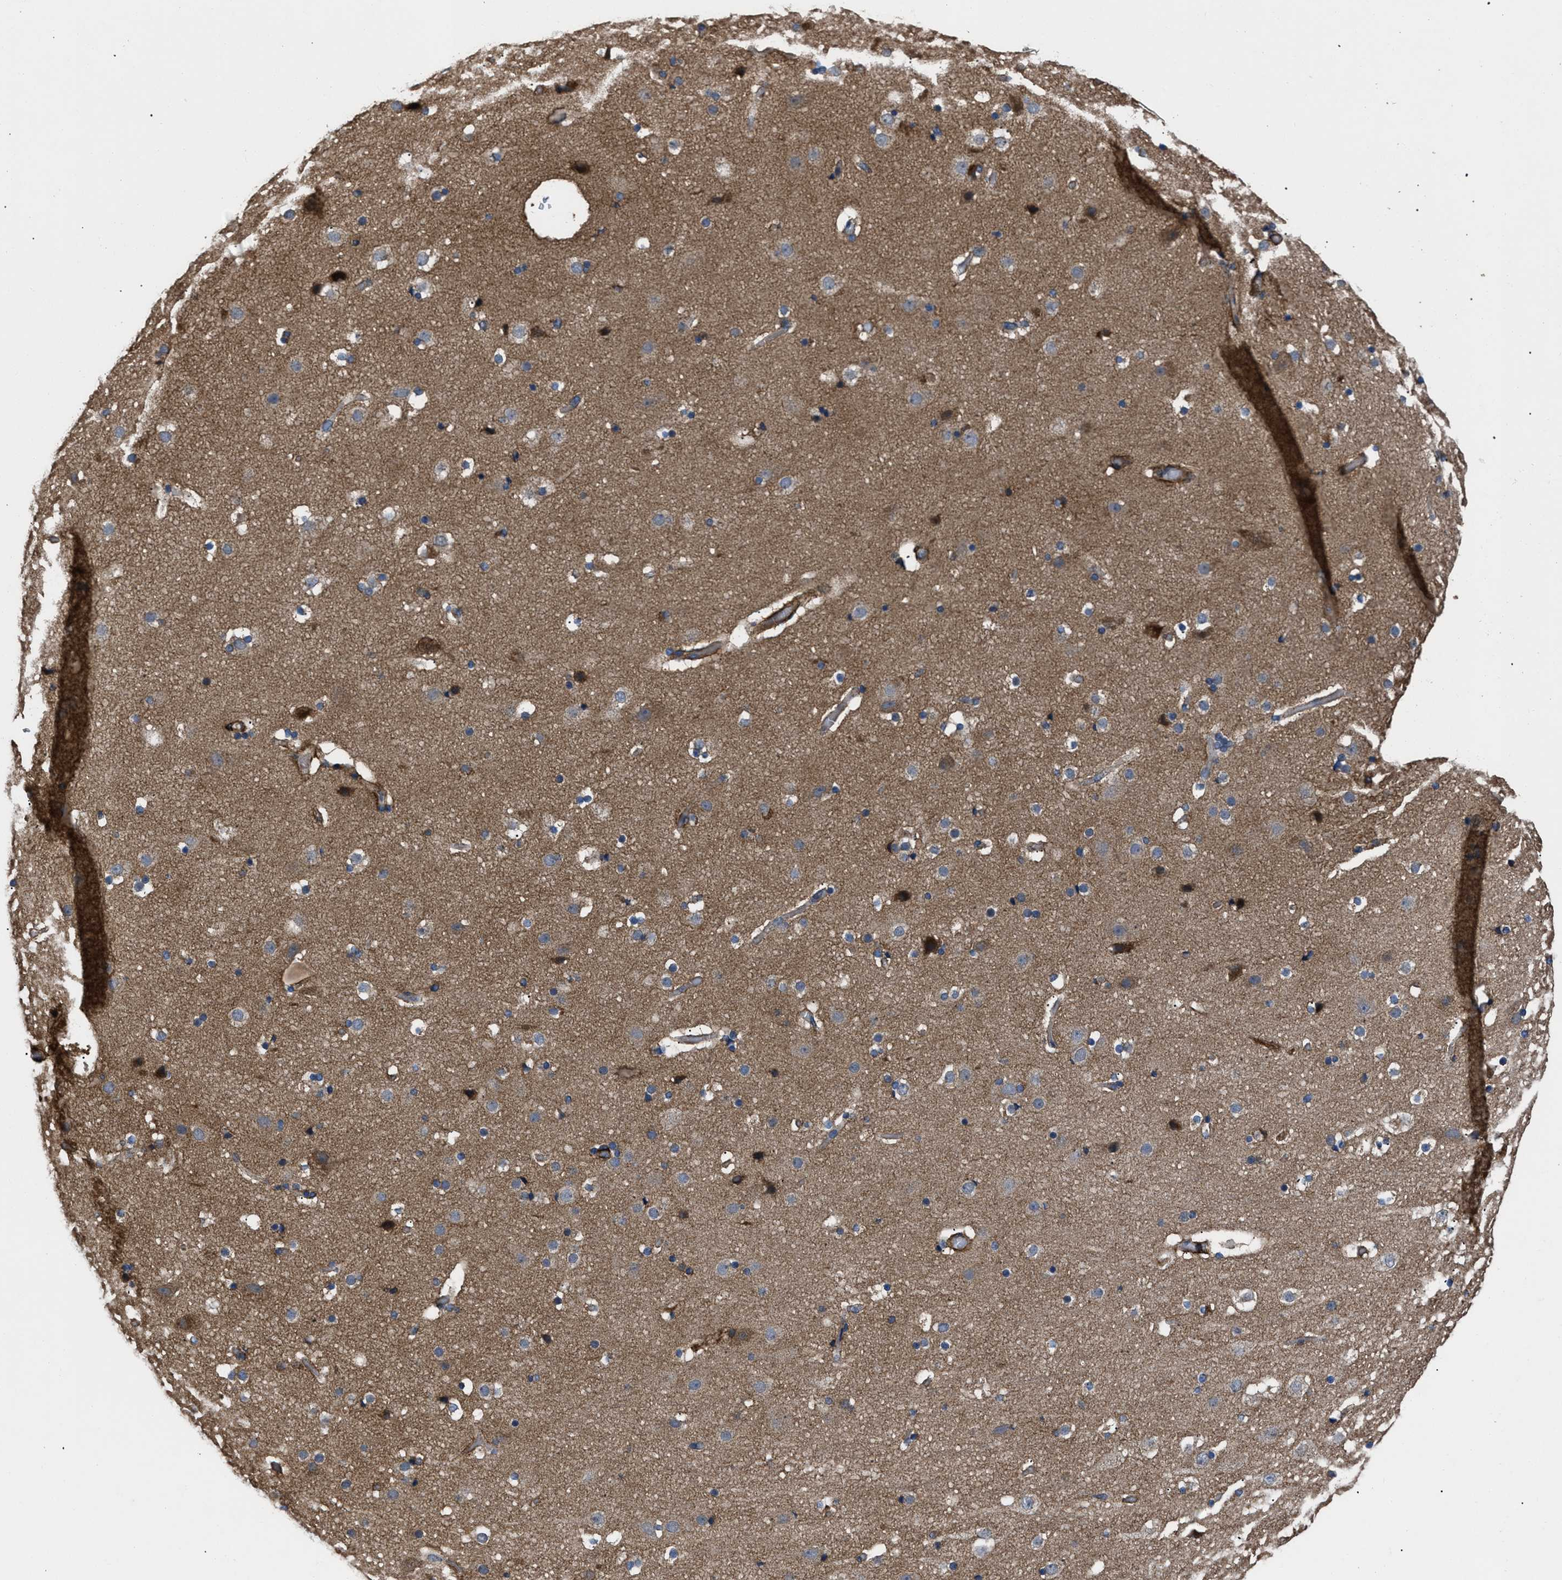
{"staining": {"intensity": "moderate", "quantity": ">75%", "location": "cytoplasmic/membranous"}, "tissue": "cerebral cortex", "cell_type": "Endothelial cells", "image_type": "normal", "snomed": [{"axis": "morphology", "description": "Normal tissue, NOS"}, {"axis": "topography", "description": "Cerebral cortex"}], "caption": "A high-resolution micrograph shows immunohistochemistry (IHC) staining of unremarkable cerebral cortex, which demonstrates moderate cytoplasmic/membranous staining in approximately >75% of endothelial cells. The staining was performed using DAB (3,3'-diaminobenzidine) to visualize the protein expression in brown, while the nuclei were stained in blue with hematoxylin (Magnification: 20x).", "gene": "NT5E", "patient": {"sex": "male", "age": 57}}